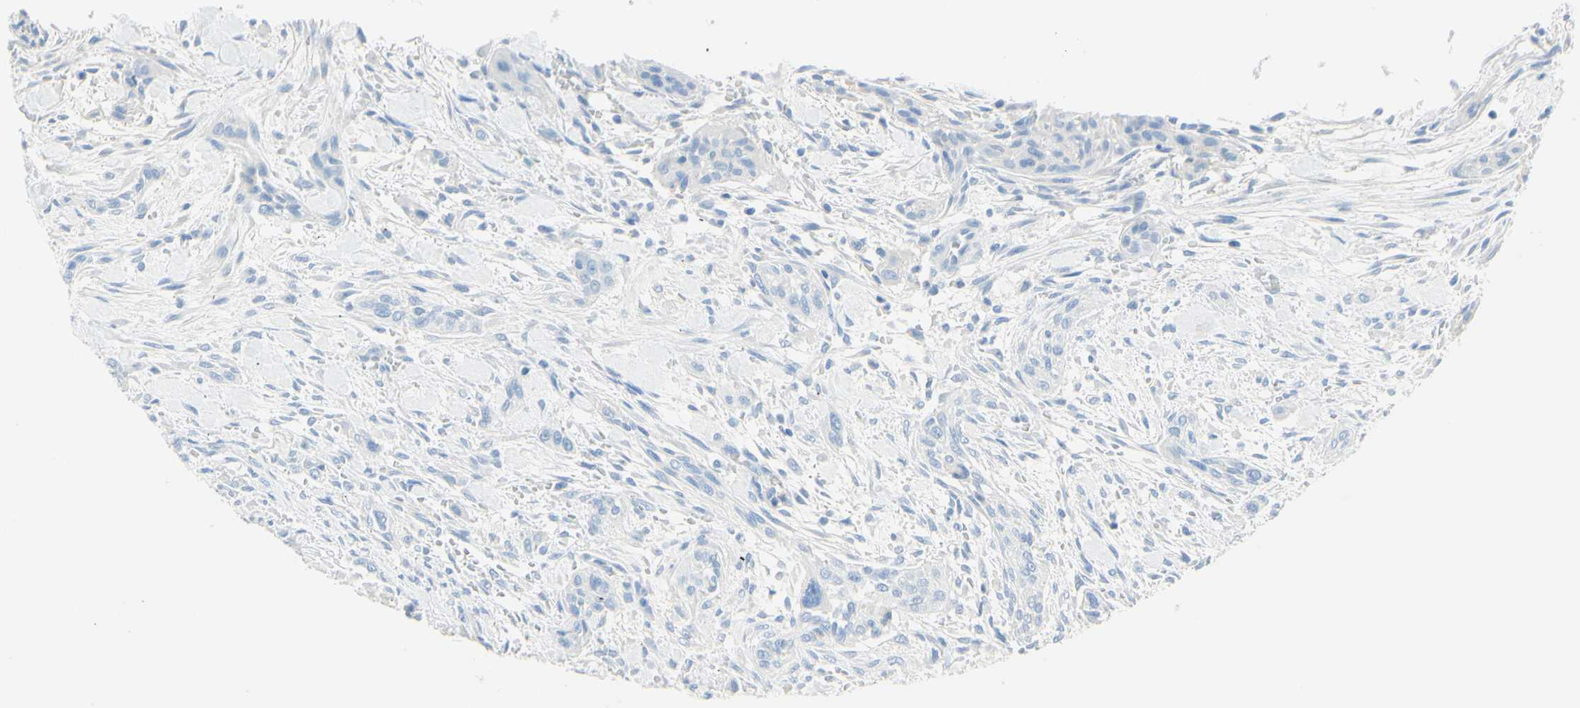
{"staining": {"intensity": "negative", "quantity": "none", "location": "none"}, "tissue": "urothelial cancer", "cell_type": "Tumor cells", "image_type": "cancer", "snomed": [{"axis": "morphology", "description": "Urothelial carcinoma, High grade"}, {"axis": "topography", "description": "Urinary bladder"}], "caption": "Protein analysis of high-grade urothelial carcinoma displays no significant positivity in tumor cells. Nuclei are stained in blue.", "gene": "IL6ST", "patient": {"sex": "male", "age": 35}}